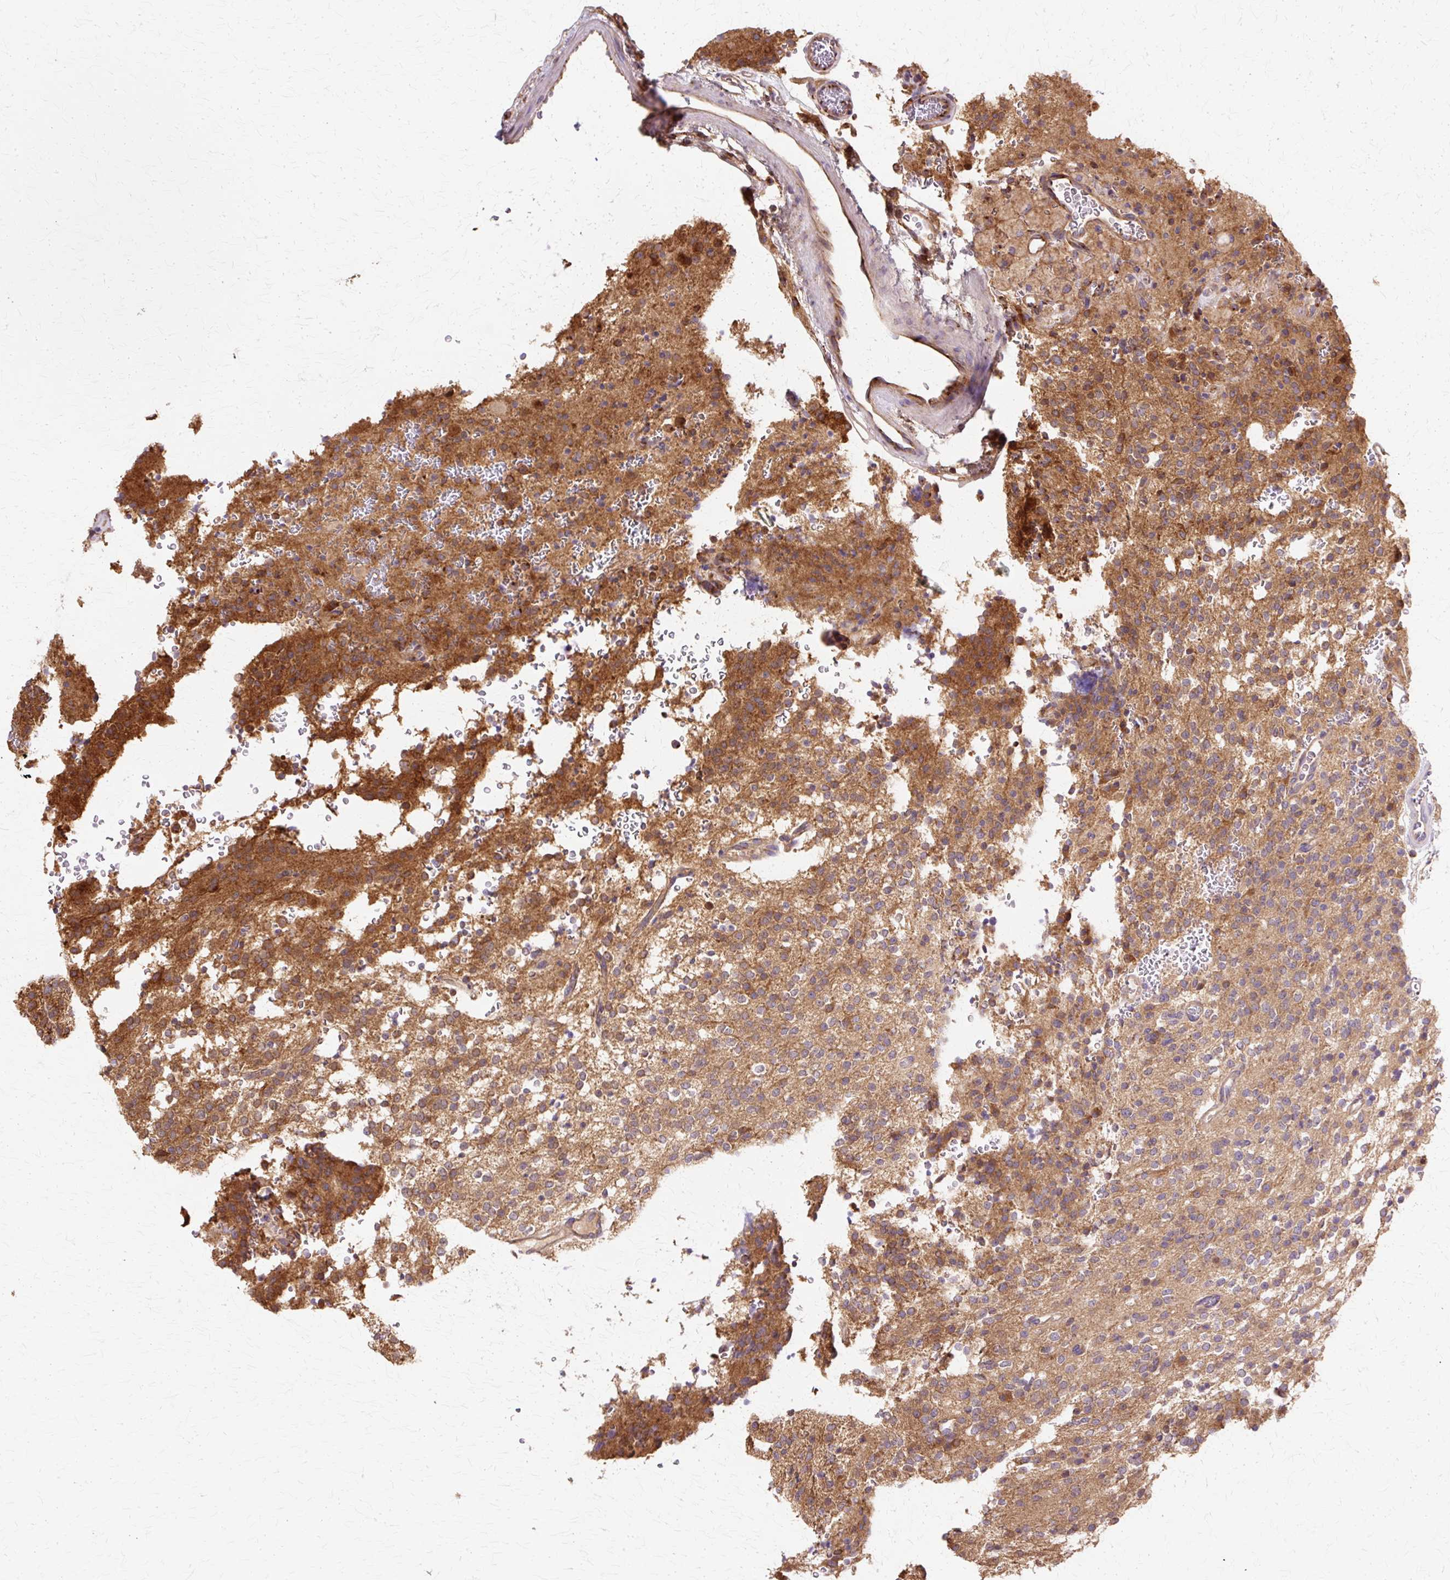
{"staining": {"intensity": "strong", "quantity": "25%-75%", "location": "cytoplasmic/membranous"}, "tissue": "glioma", "cell_type": "Tumor cells", "image_type": "cancer", "snomed": [{"axis": "morphology", "description": "Glioma, malignant, High grade"}, {"axis": "topography", "description": "Brain"}], "caption": "Protein expression analysis of high-grade glioma (malignant) reveals strong cytoplasmic/membranous positivity in about 25%-75% of tumor cells. (DAB IHC, brown staining for protein, blue staining for nuclei).", "gene": "COPB1", "patient": {"sex": "male", "age": 34}}